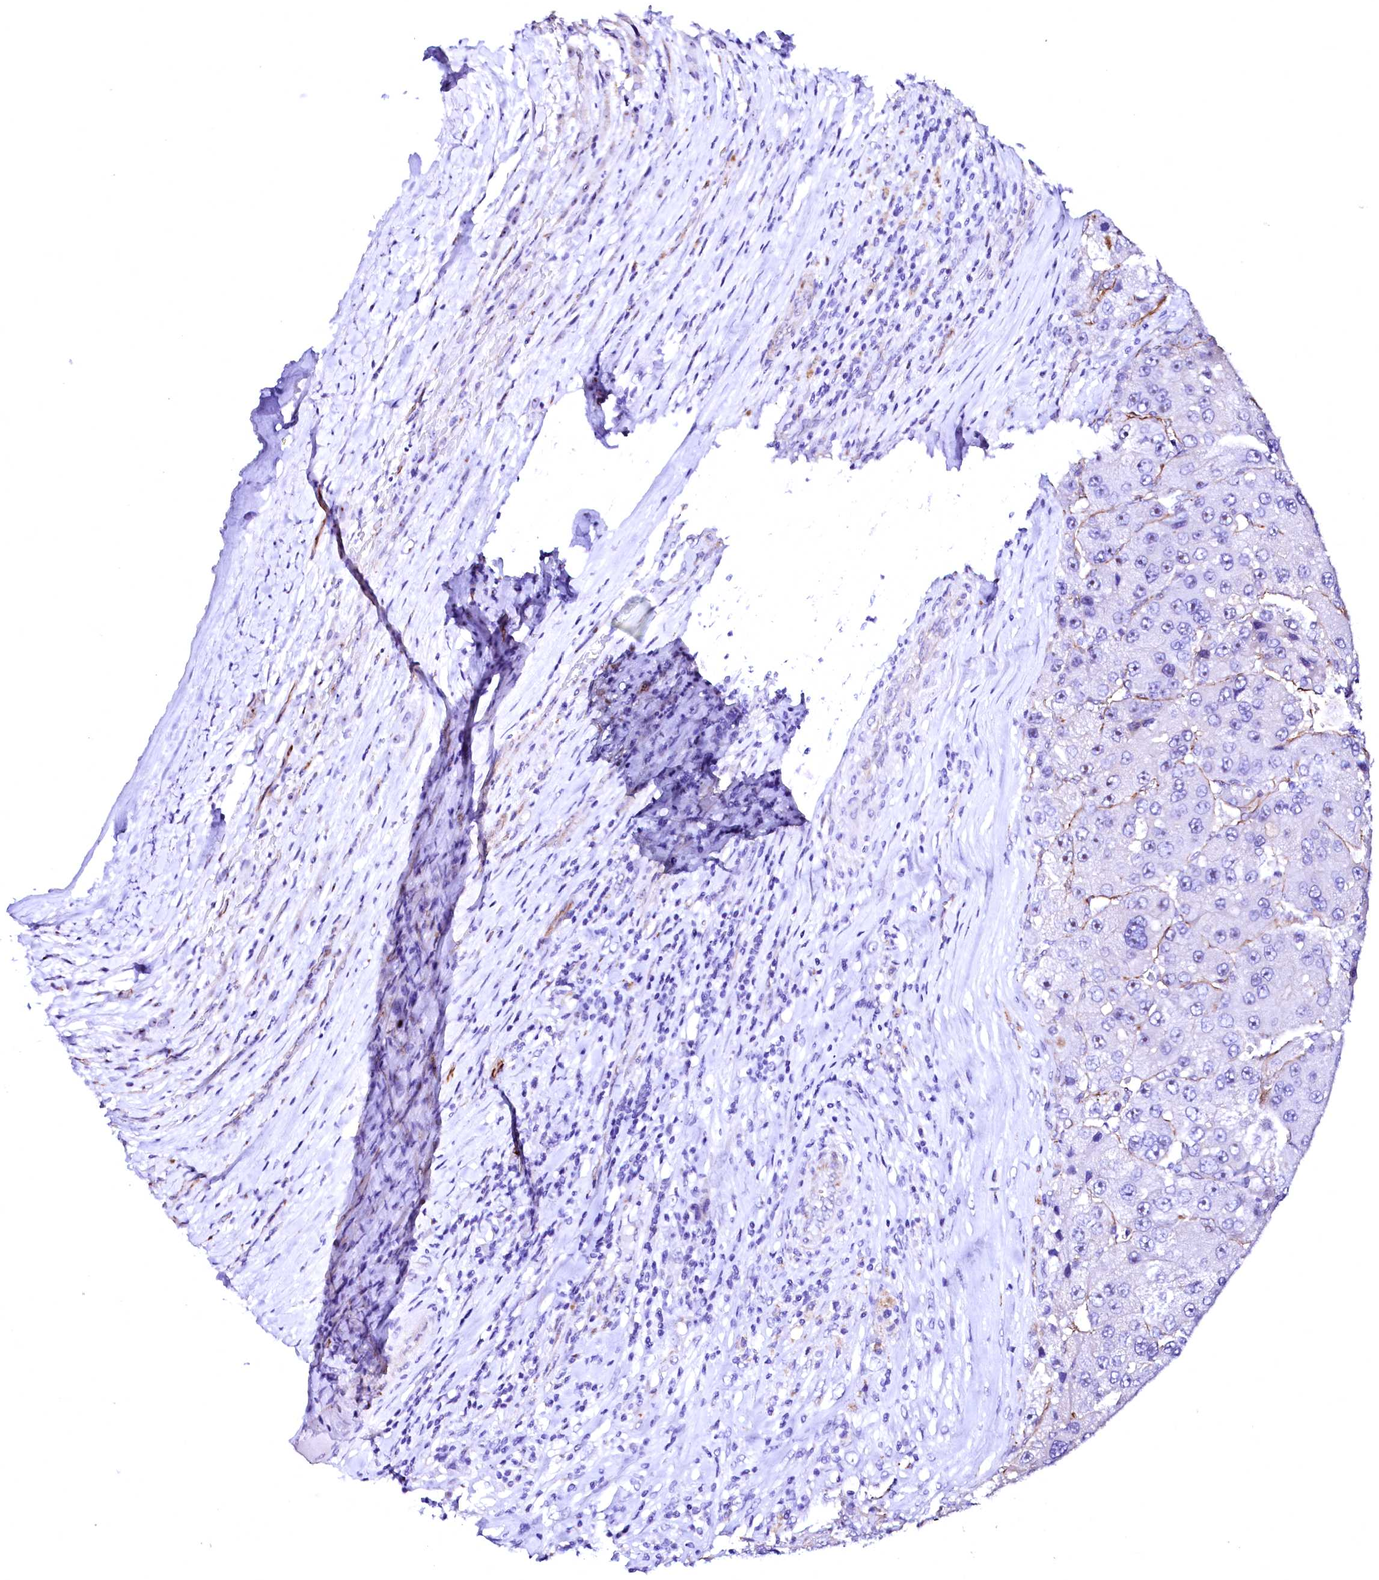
{"staining": {"intensity": "negative", "quantity": "none", "location": "none"}, "tissue": "liver cancer", "cell_type": "Tumor cells", "image_type": "cancer", "snomed": [{"axis": "morphology", "description": "Carcinoma, Hepatocellular, NOS"}, {"axis": "topography", "description": "Liver"}], "caption": "DAB immunohistochemical staining of human liver cancer (hepatocellular carcinoma) exhibits no significant staining in tumor cells. (DAB IHC, high magnification).", "gene": "SFR1", "patient": {"sex": "female", "age": 73}}